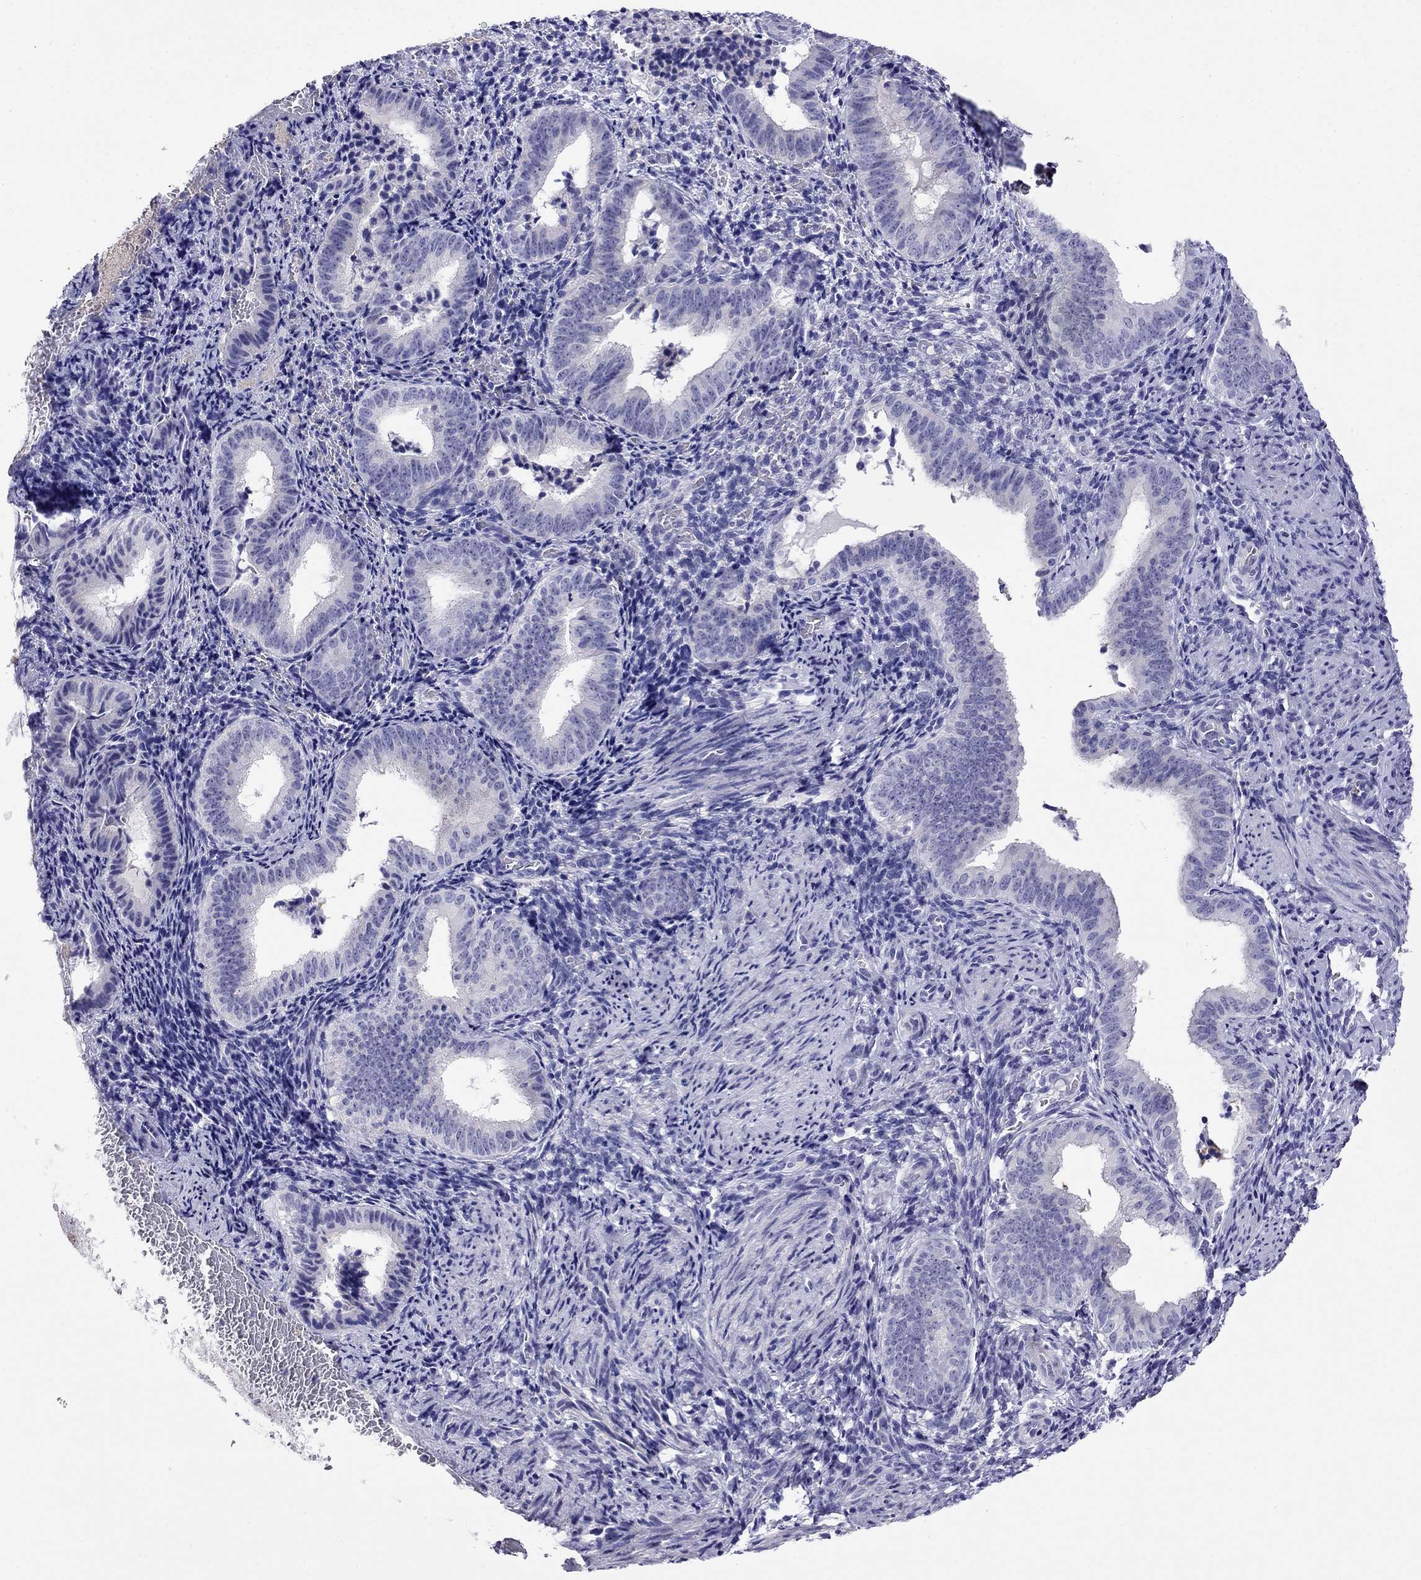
{"staining": {"intensity": "negative", "quantity": "none", "location": "none"}, "tissue": "endometrium", "cell_type": "Cells in endometrial stroma", "image_type": "normal", "snomed": [{"axis": "morphology", "description": "Normal tissue, NOS"}, {"axis": "topography", "description": "Endometrium"}], "caption": "This is an immunohistochemistry (IHC) micrograph of unremarkable human endometrium. There is no positivity in cells in endometrial stroma.", "gene": "SCG2", "patient": {"sex": "female", "age": 42}}